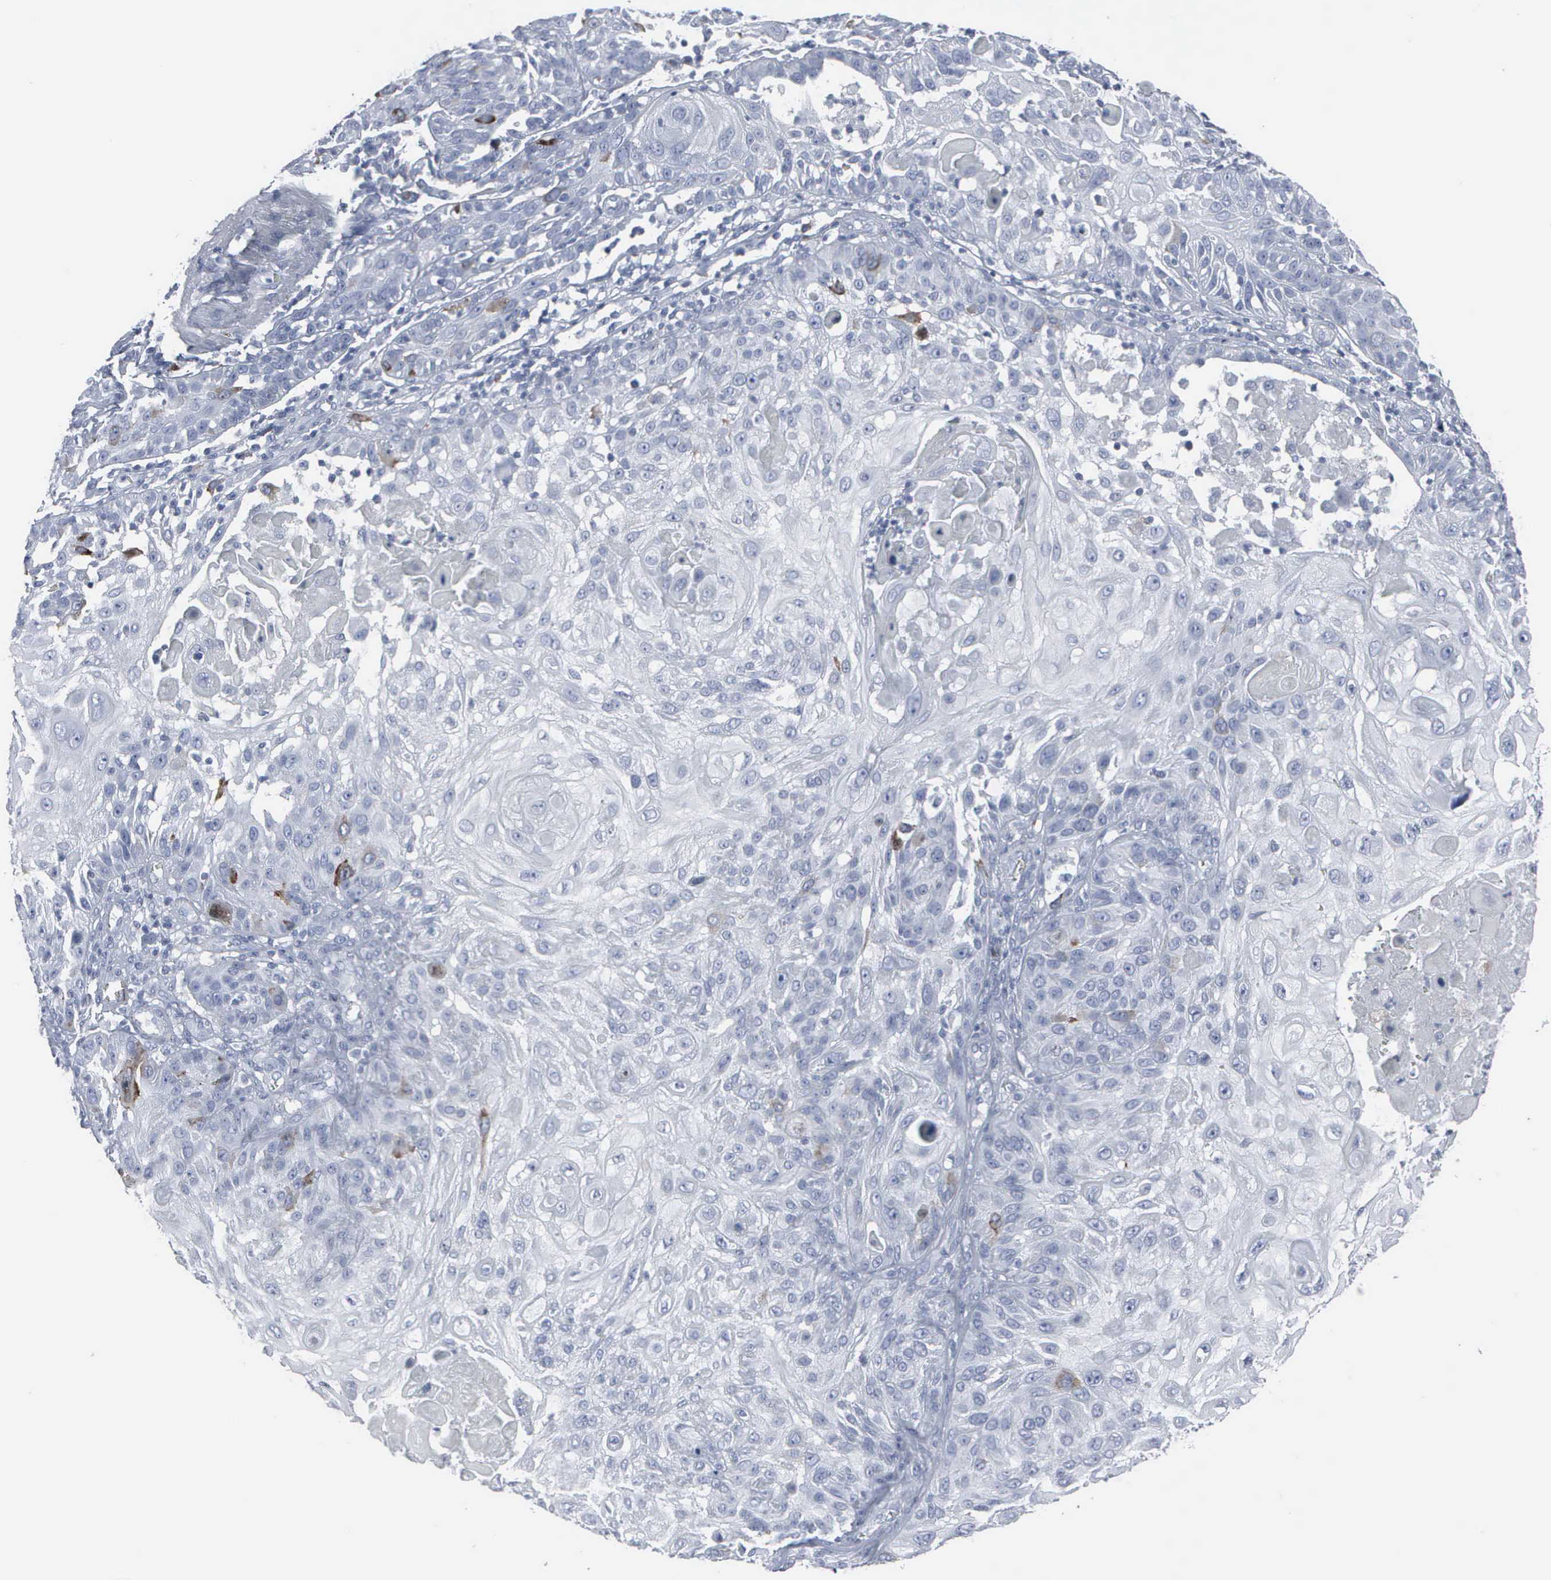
{"staining": {"intensity": "weak", "quantity": "<25%", "location": "cytoplasmic/membranous"}, "tissue": "skin cancer", "cell_type": "Tumor cells", "image_type": "cancer", "snomed": [{"axis": "morphology", "description": "Squamous cell carcinoma, NOS"}, {"axis": "topography", "description": "Skin"}], "caption": "An IHC micrograph of squamous cell carcinoma (skin) is shown. There is no staining in tumor cells of squamous cell carcinoma (skin).", "gene": "CCNB1", "patient": {"sex": "female", "age": 89}}